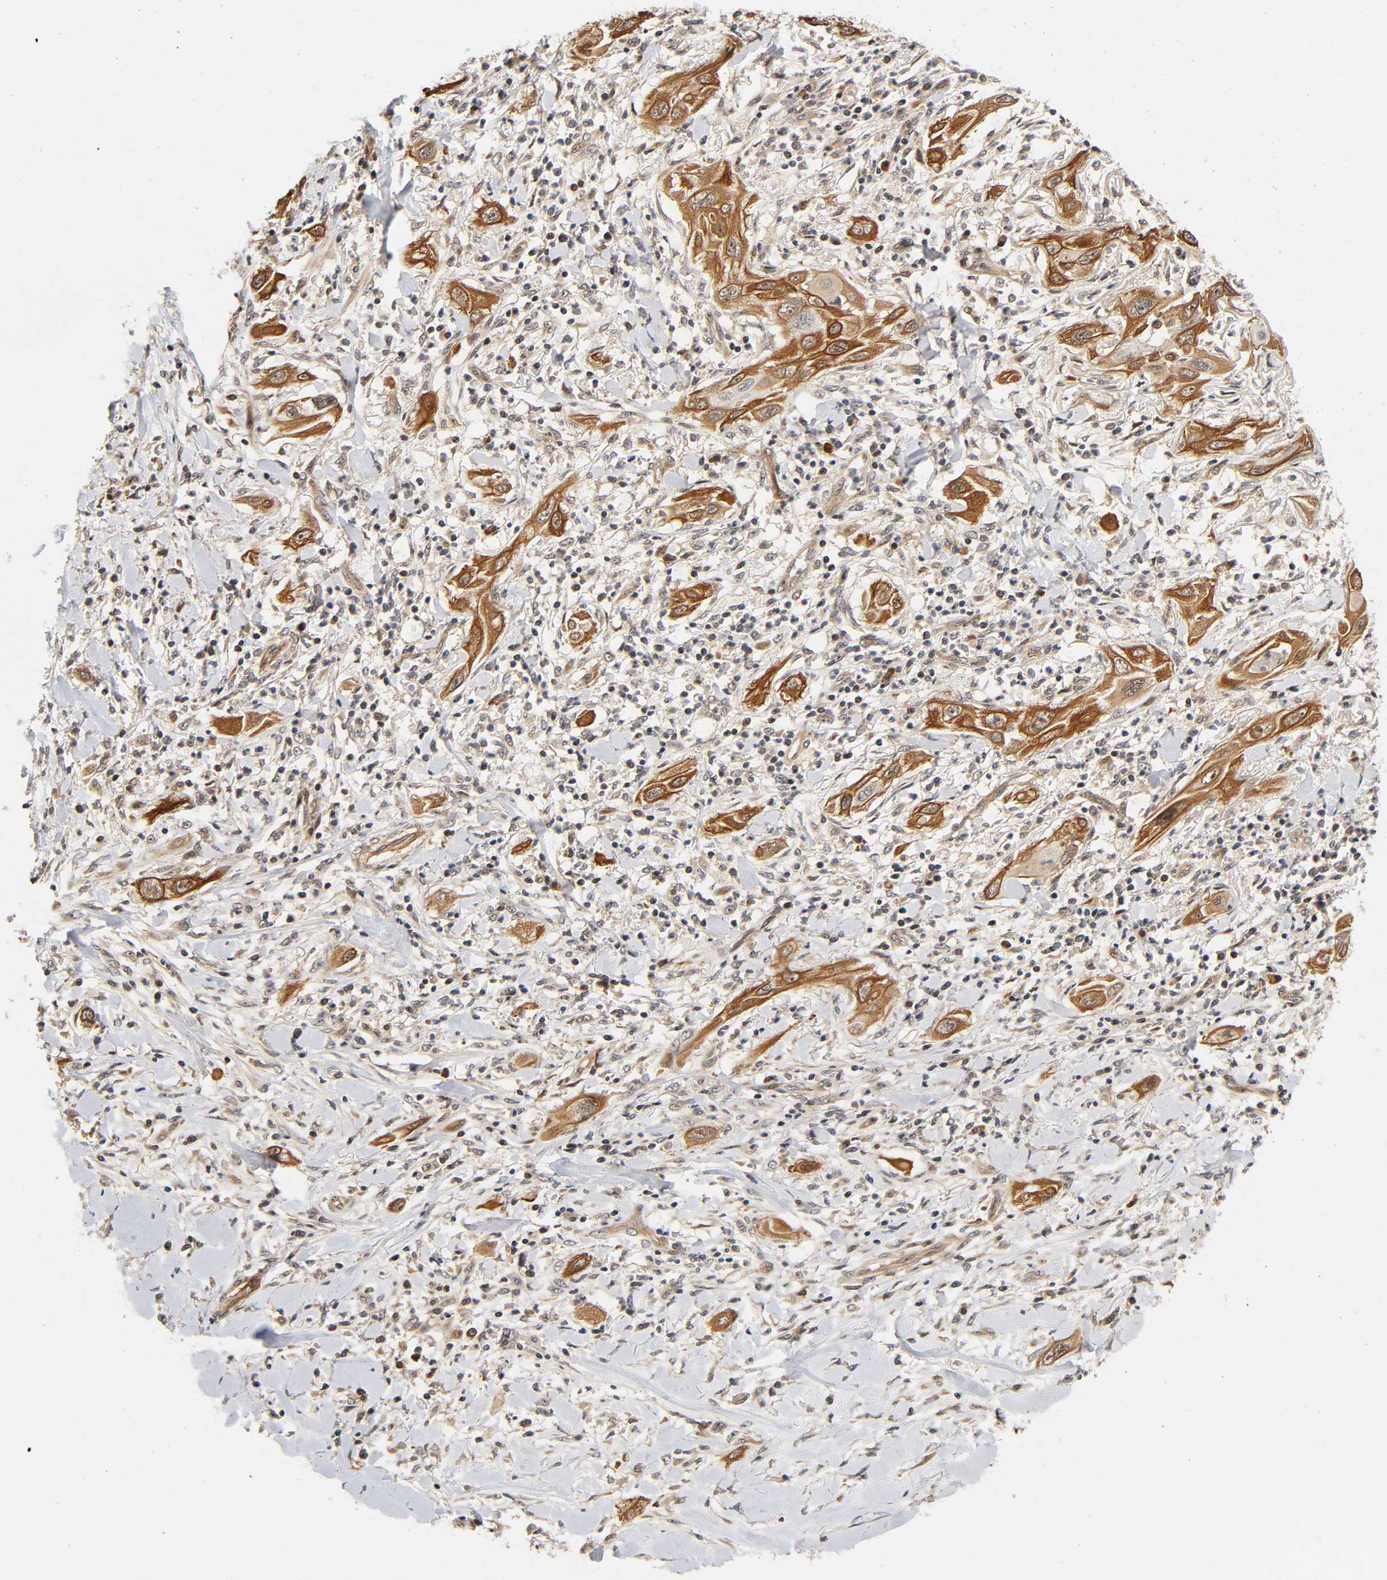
{"staining": {"intensity": "moderate", "quantity": ">75%", "location": "cytoplasmic/membranous"}, "tissue": "lung cancer", "cell_type": "Tumor cells", "image_type": "cancer", "snomed": [{"axis": "morphology", "description": "Squamous cell carcinoma, NOS"}, {"axis": "topography", "description": "Lung"}], "caption": "Lung cancer (squamous cell carcinoma) tissue displays moderate cytoplasmic/membranous positivity in about >75% of tumor cells, visualized by immunohistochemistry.", "gene": "IQCJ-SCHIP1", "patient": {"sex": "female", "age": 47}}